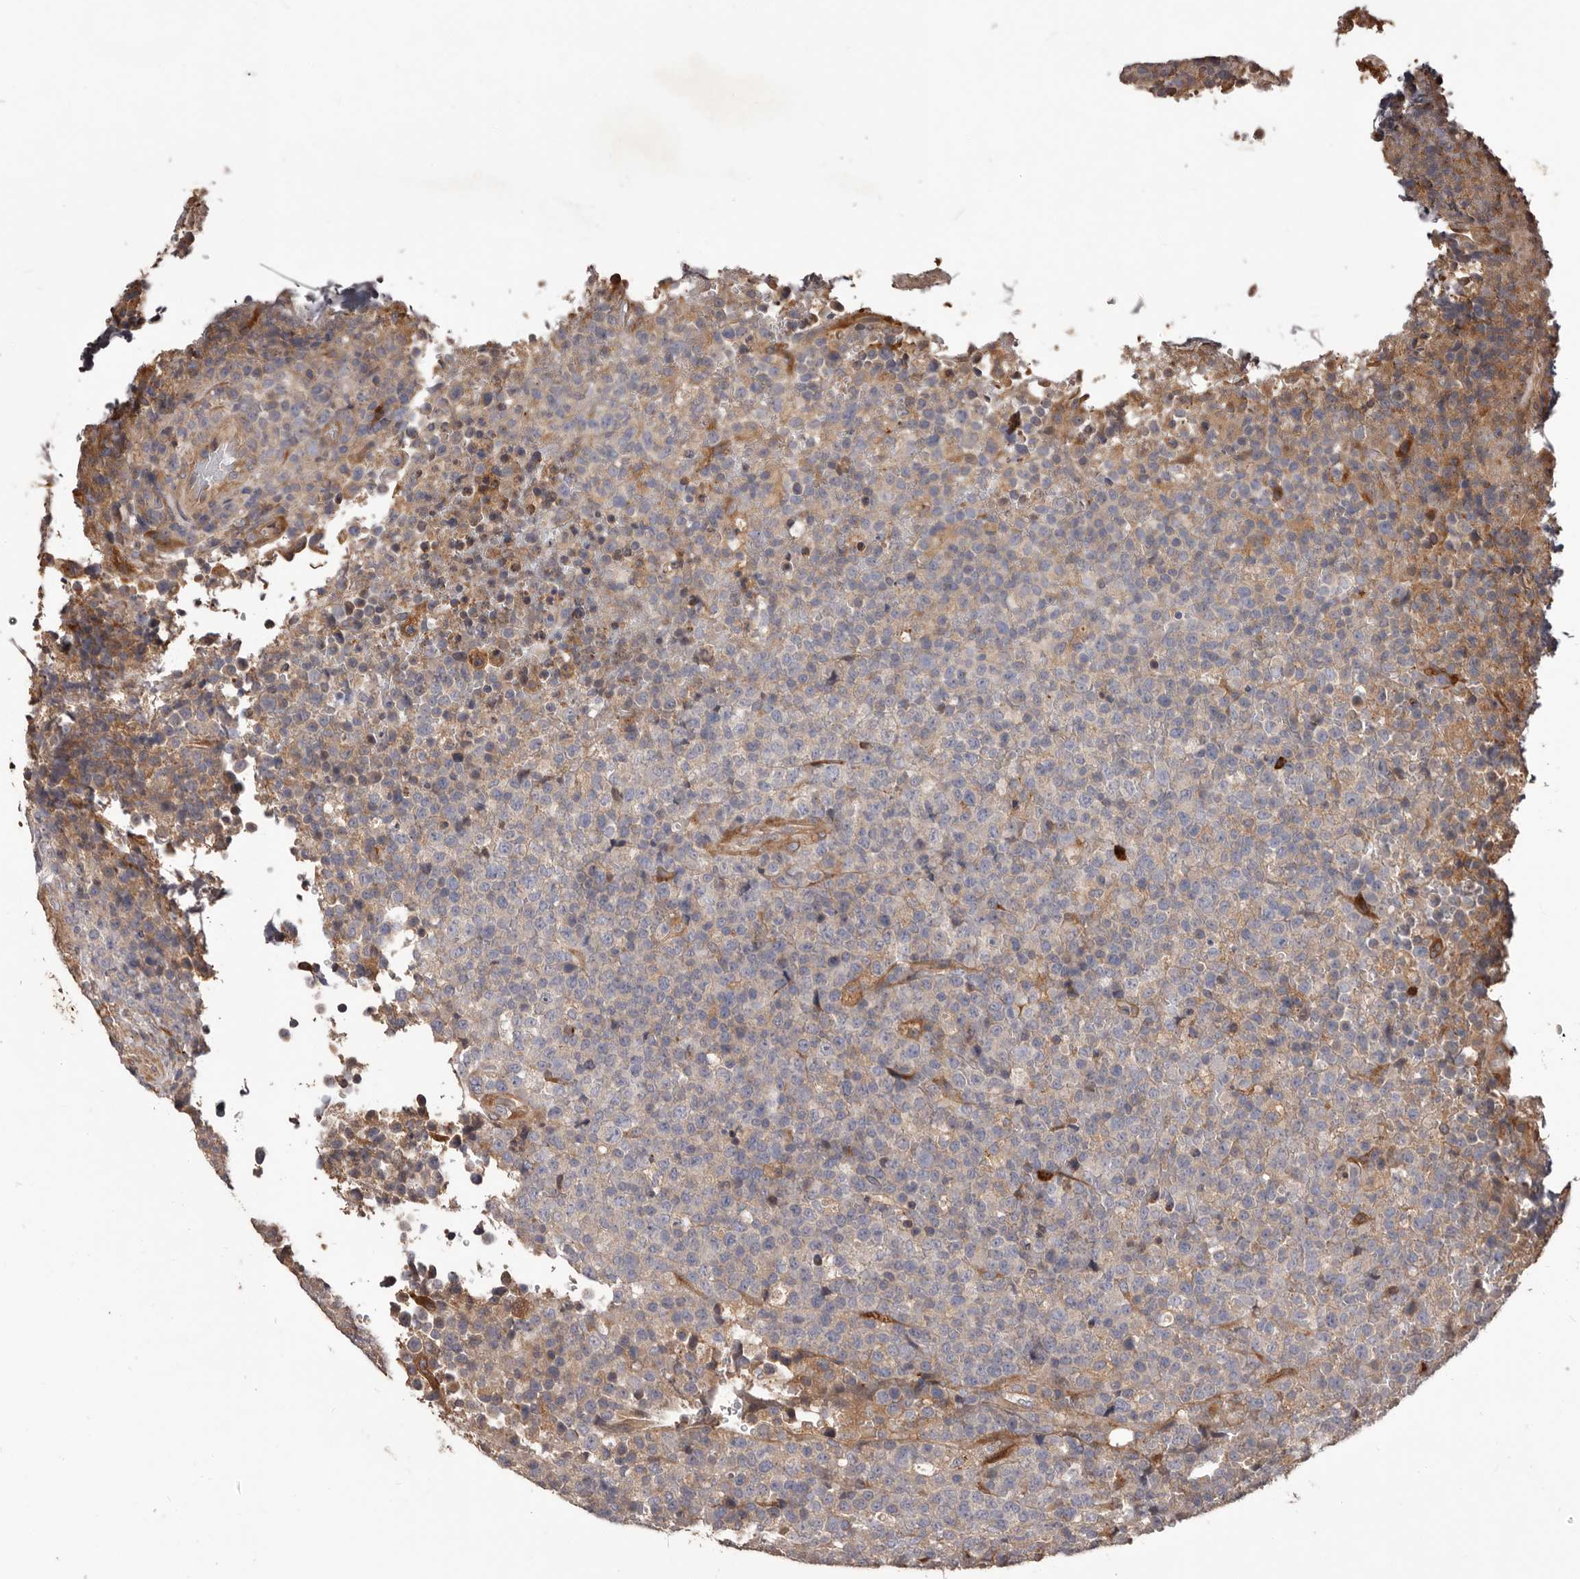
{"staining": {"intensity": "moderate", "quantity": "<25%", "location": "cytoplasmic/membranous"}, "tissue": "lymphoma", "cell_type": "Tumor cells", "image_type": "cancer", "snomed": [{"axis": "morphology", "description": "Malignant lymphoma, non-Hodgkin's type, High grade"}, {"axis": "topography", "description": "Lymph node"}], "caption": "Immunohistochemical staining of lymphoma demonstrates low levels of moderate cytoplasmic/membranous positivity in approximately <25% of tumor cells.", "gene": "ADAMTS2", "patient": {"sex": "male", "age": 13}}